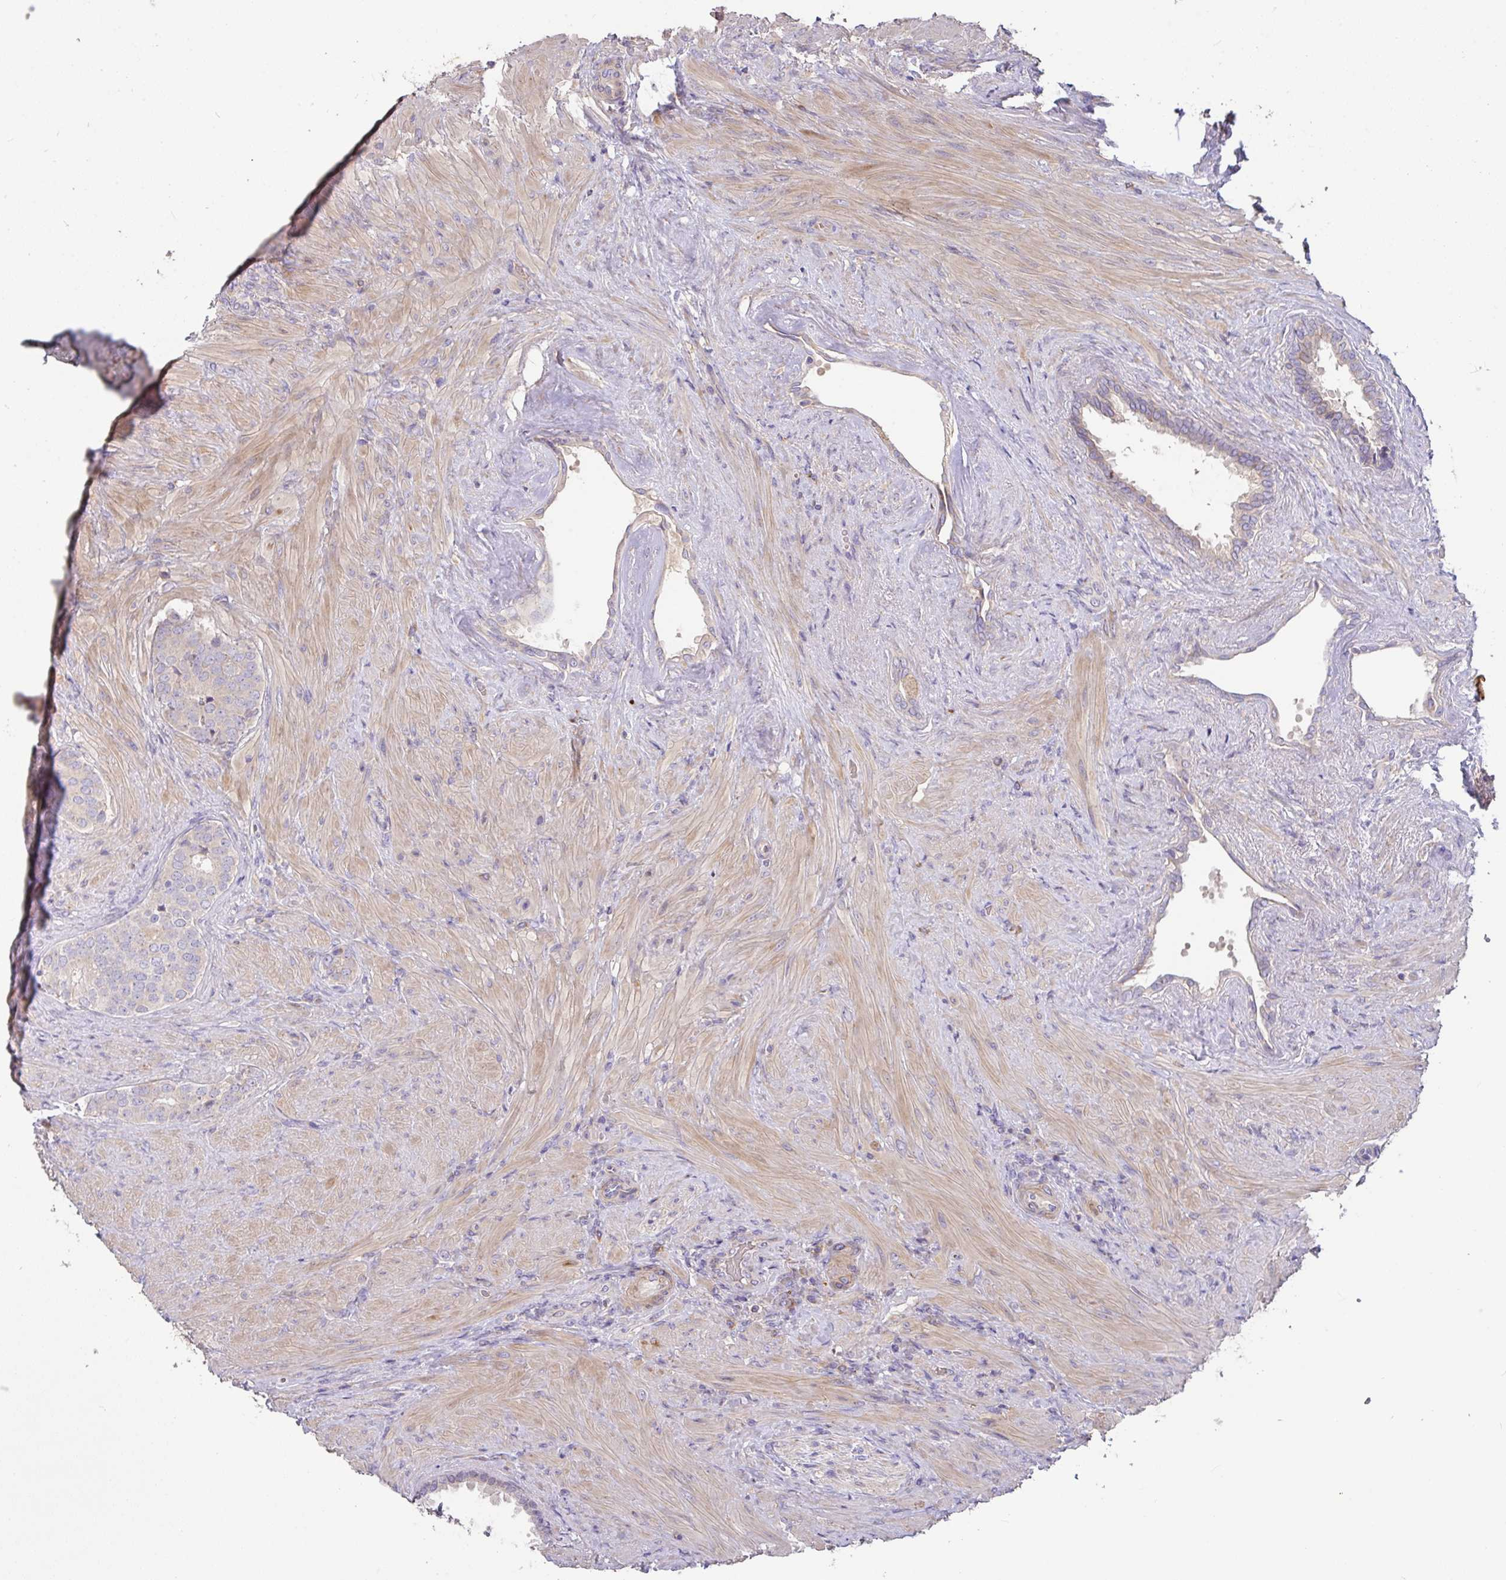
{"staining": {"intensity": "weak", "quantity": "25%-75%", "location": "cytoplasmic/membranous"}, "tissue": "prostate cancer", "cell_type": "Tumor cells", "image_type": "cancer", "snomed": [{"axis": "morphology", "description": "Adenocarcinoma, High grade"}, {"axis": "topography", "description": "Prostate"}], "caption": "A high-resolution micrograph shows immunohistochemistry (IHC) staining of prostate cancer, which reveals weak cytoplasmic/membranous expression in approximately 25%-75% of tumor cells.", "gene": "FCER1A", "patient": {"sex": "male", "age": 62}}